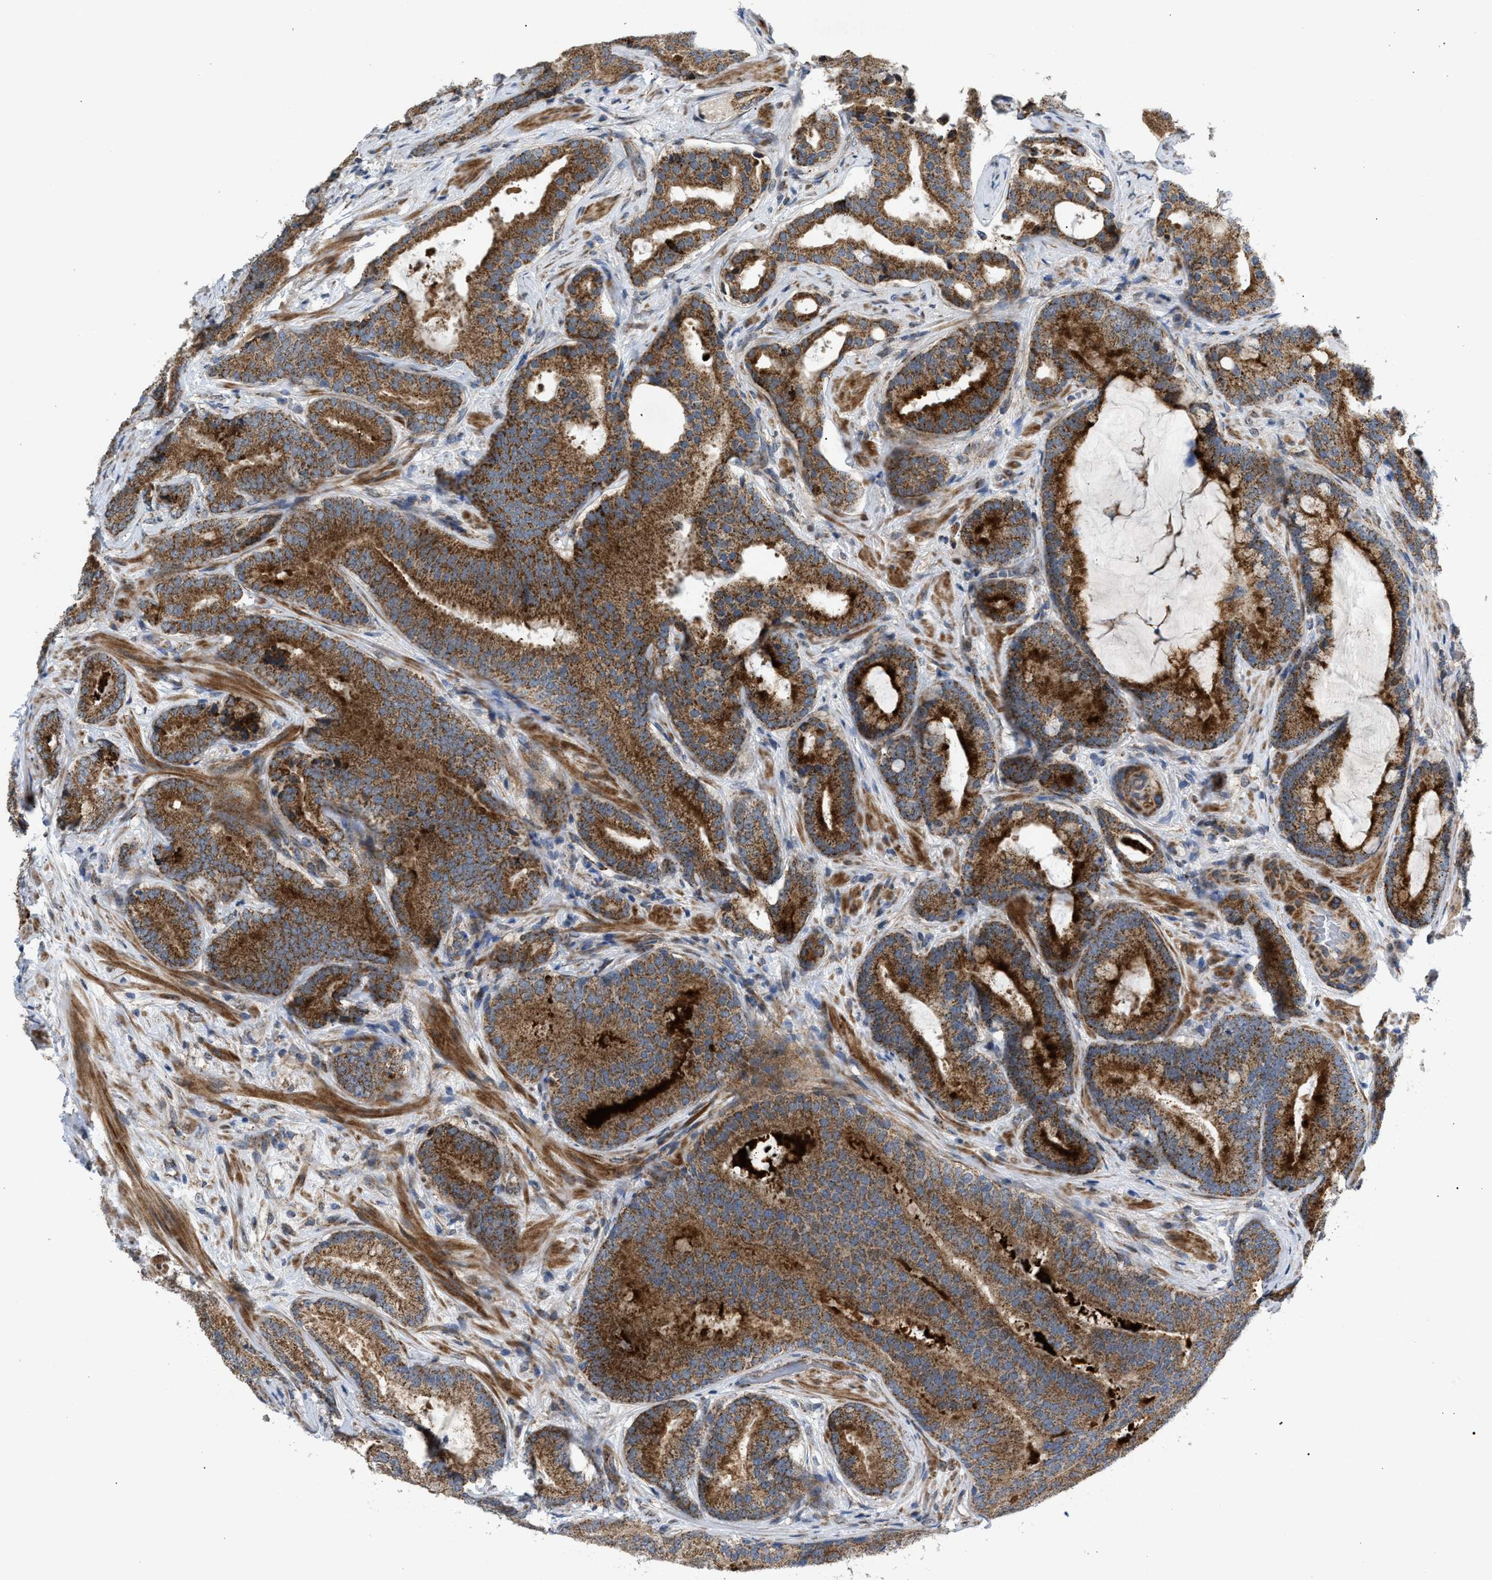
{"staining": {"intensity": "strong", "quantity": ">75%", "location": "cytoplasmic/membranous"}, "tissue": "prostate cancer", "cell_type": "Tumor cells", "image_type": "cancer", "snomed": [{"axis": "morphology", "description": "Adenocarcinoma, High grade"}, {"axis": "topography", "description": "Prostate"}], "caption": "Prostate cancer was stained to show a protein in brown. There is high levels of strong cytoplasmic/membranous expression in about >75% of tumor cells. The protein of interest is shown in brown color, while the nuclei are stained blue.", "gene": "TACO1", "patient": {"sex": "male", "age": 55}}